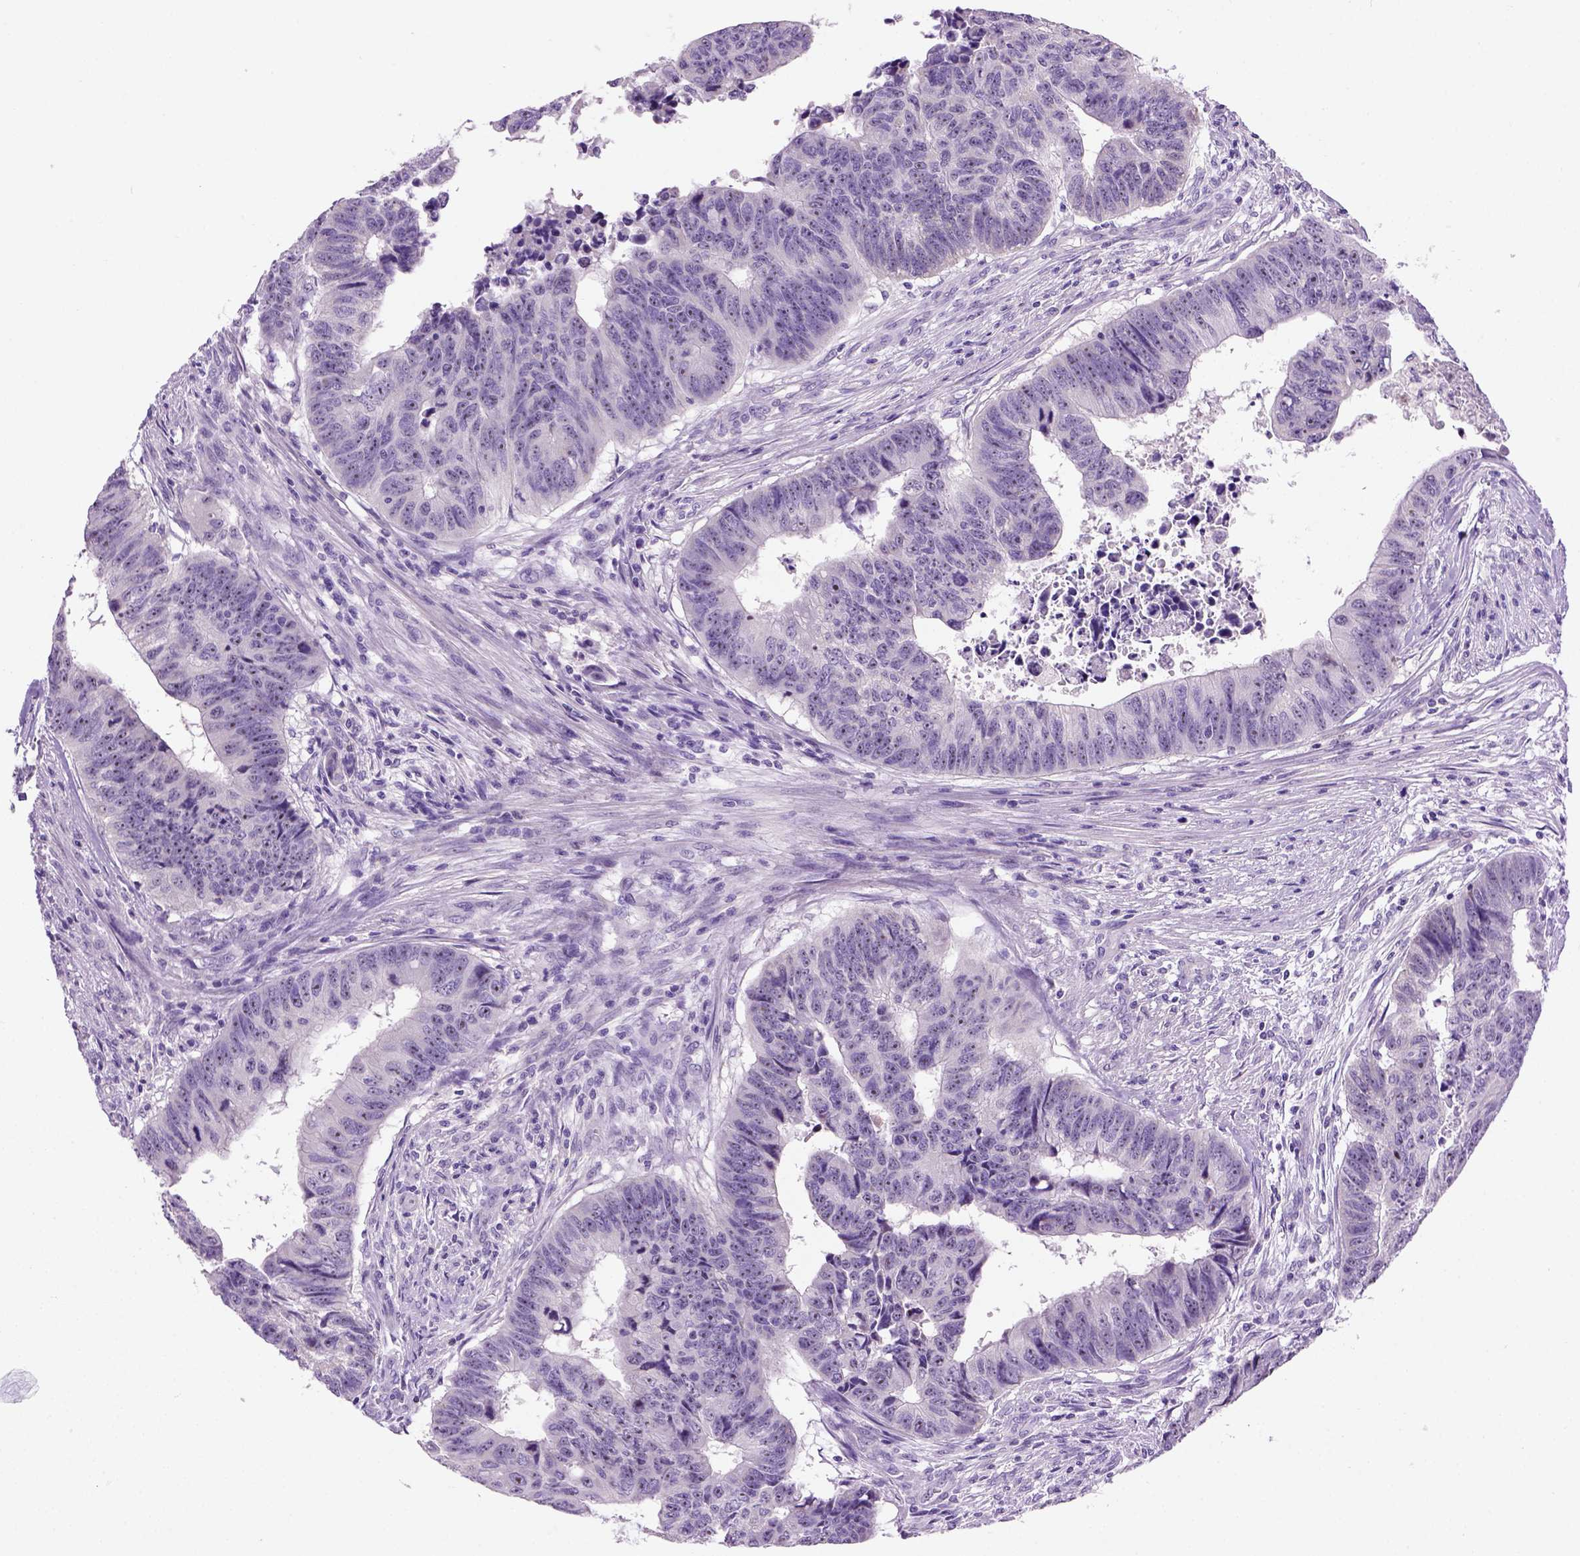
{"staining": {"intensity": "weak", "quantity": "25%-75%", "location": "nuclear"}, "tissue": "colorectal cancer", "cell_type": "Tumor cells", "image_type": "cancer", "snomed": [{"axis": "morphology", "description": "Adenocarcinoma, NOS"}, {"axis": "topography", "description": "Rectum"}], "caption": "Approximately 25%-75% of tumor cells in colorectal cancer (adenocarcinoma) exhibit weak nuclear protein staining as visualized by brown immunohistochemical staining.", "gene": "UTP4", "patient": {"sex": "female", "age": 85}}